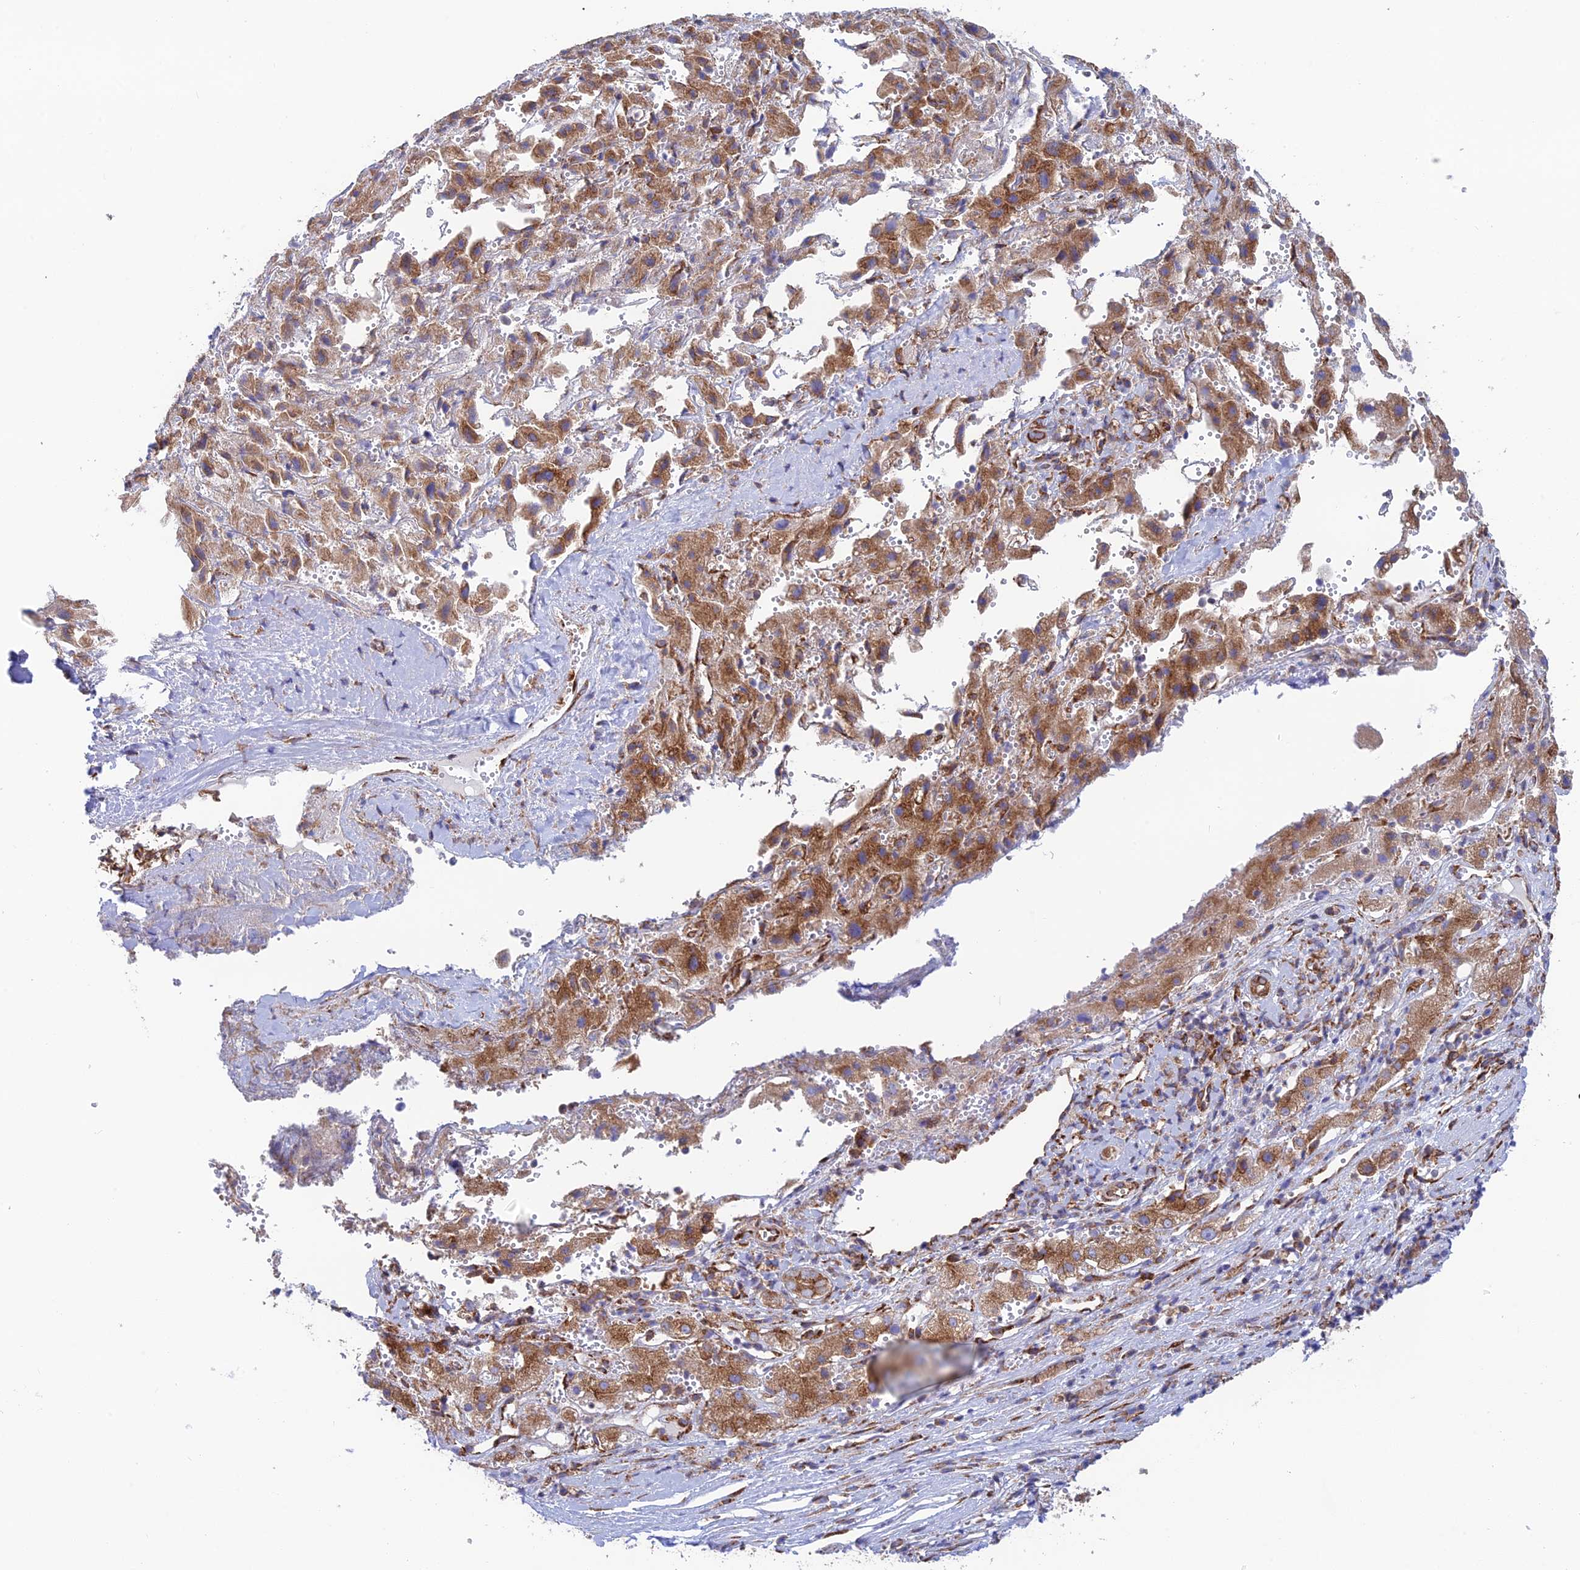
{"staining": {"intensity": "moderate", "quantity": ">75%", "location": "cytoplasmic/membranous"}, "tissue": "liver cancer", "cell_type": "Tumor cells", "image_type": "cancer", "snomed": [{"axis": "morphology", "description": "Carcinoma, Hepatocellular, NOS"}, {"axis": "topography", "description": "Liver"}], "caption": "Immunohistochemical staining of liver hepatocellular carcinoma displays medium levels of moderate cytoplasmic/membranous protein expression in approximately >75% of tumor cells.", "gene": "CCDC69", "patient": {"sex": "female", "age": 58}}